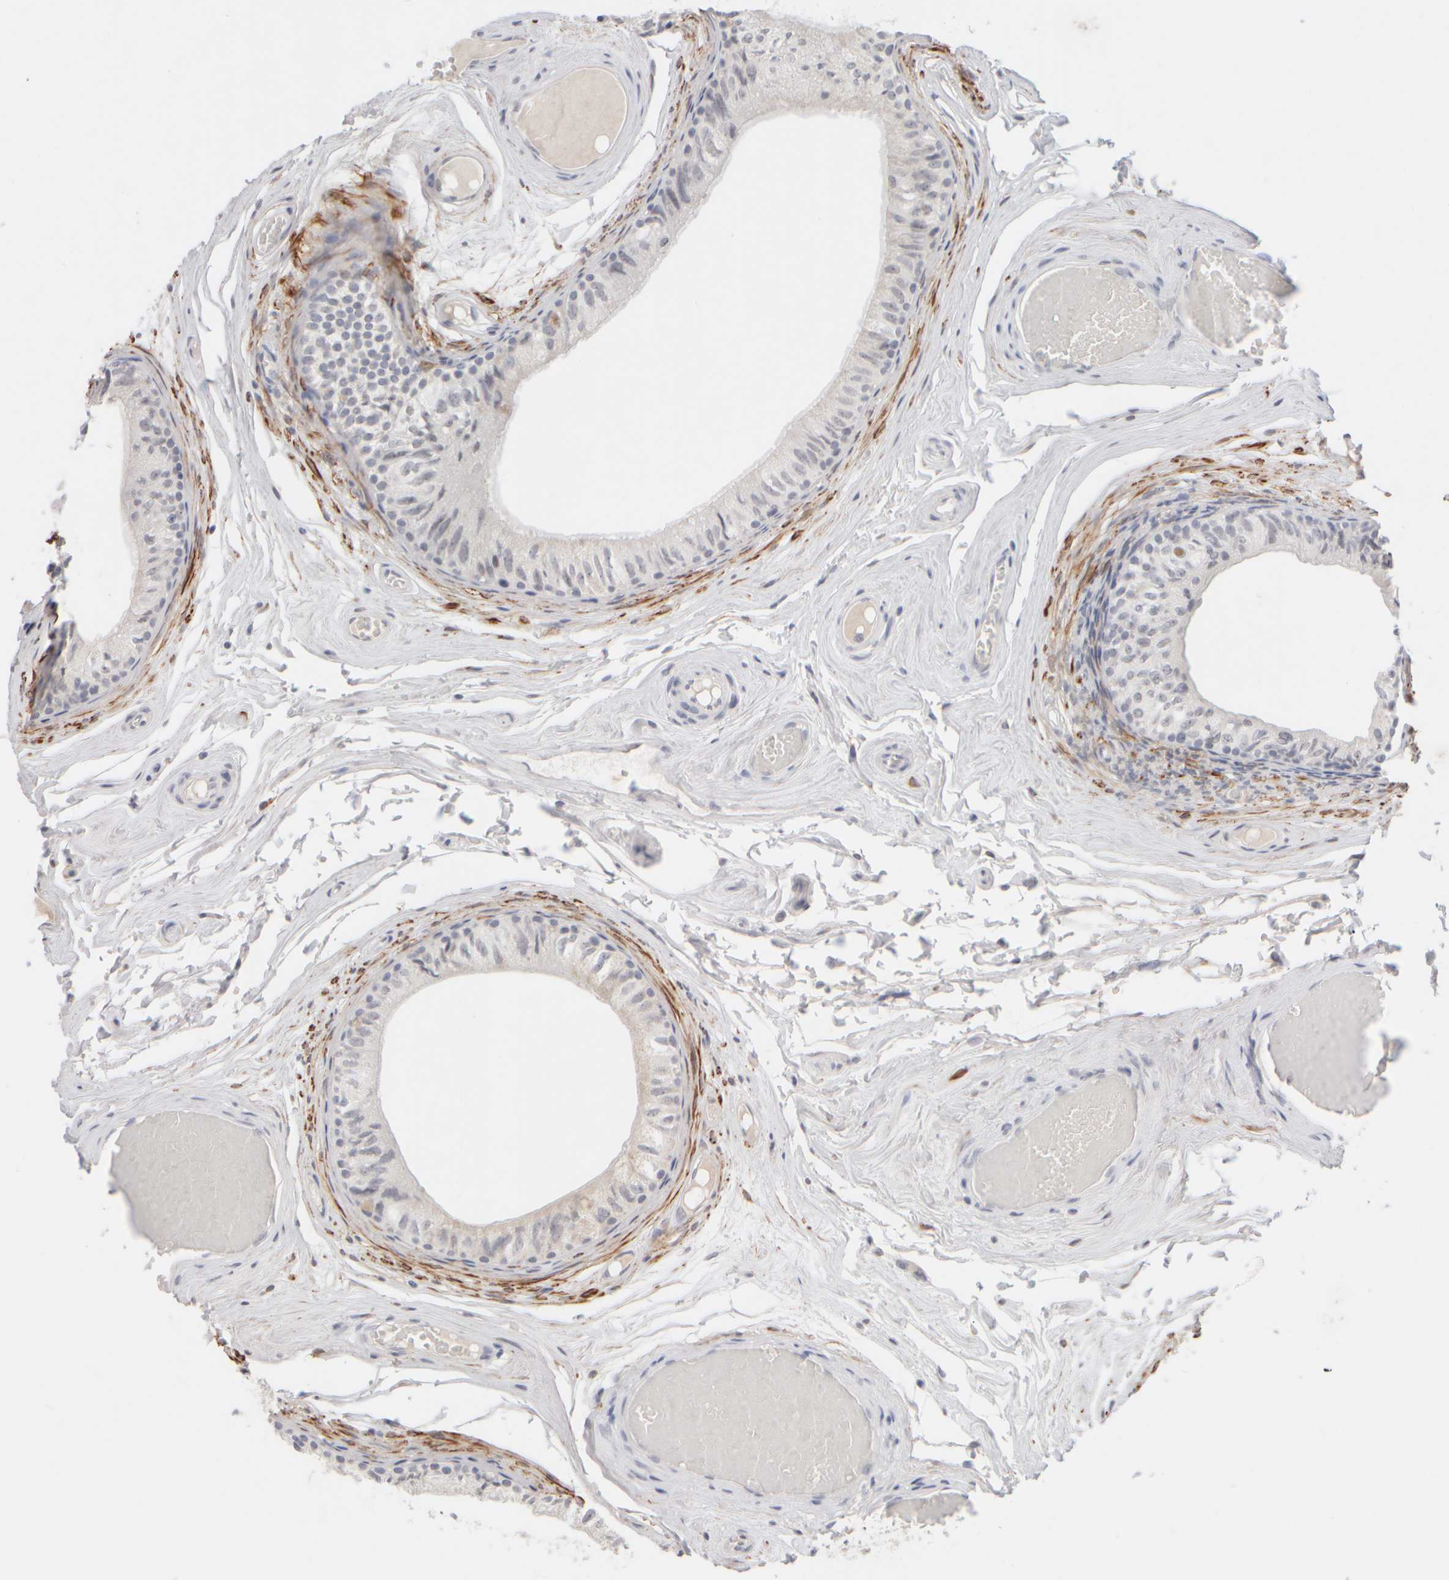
{"staining": {"intensity": "weak", "quantity": "<25%", "location": "cytoplasmic/membranous"}, "tissue": "epididymis", "cell_type": "Glandular cells", "image_type": "normal", "snomed": [{"axis": "morphology", "description": "Normal tissue, NOS"}, {"axis": "topography", "description": "Epididymis"}], "caption": "The image displays no significant staining in glandular cells of epididymis.", "gene": "ZNF112", "patient": {"sex": "male", "age": 79}}